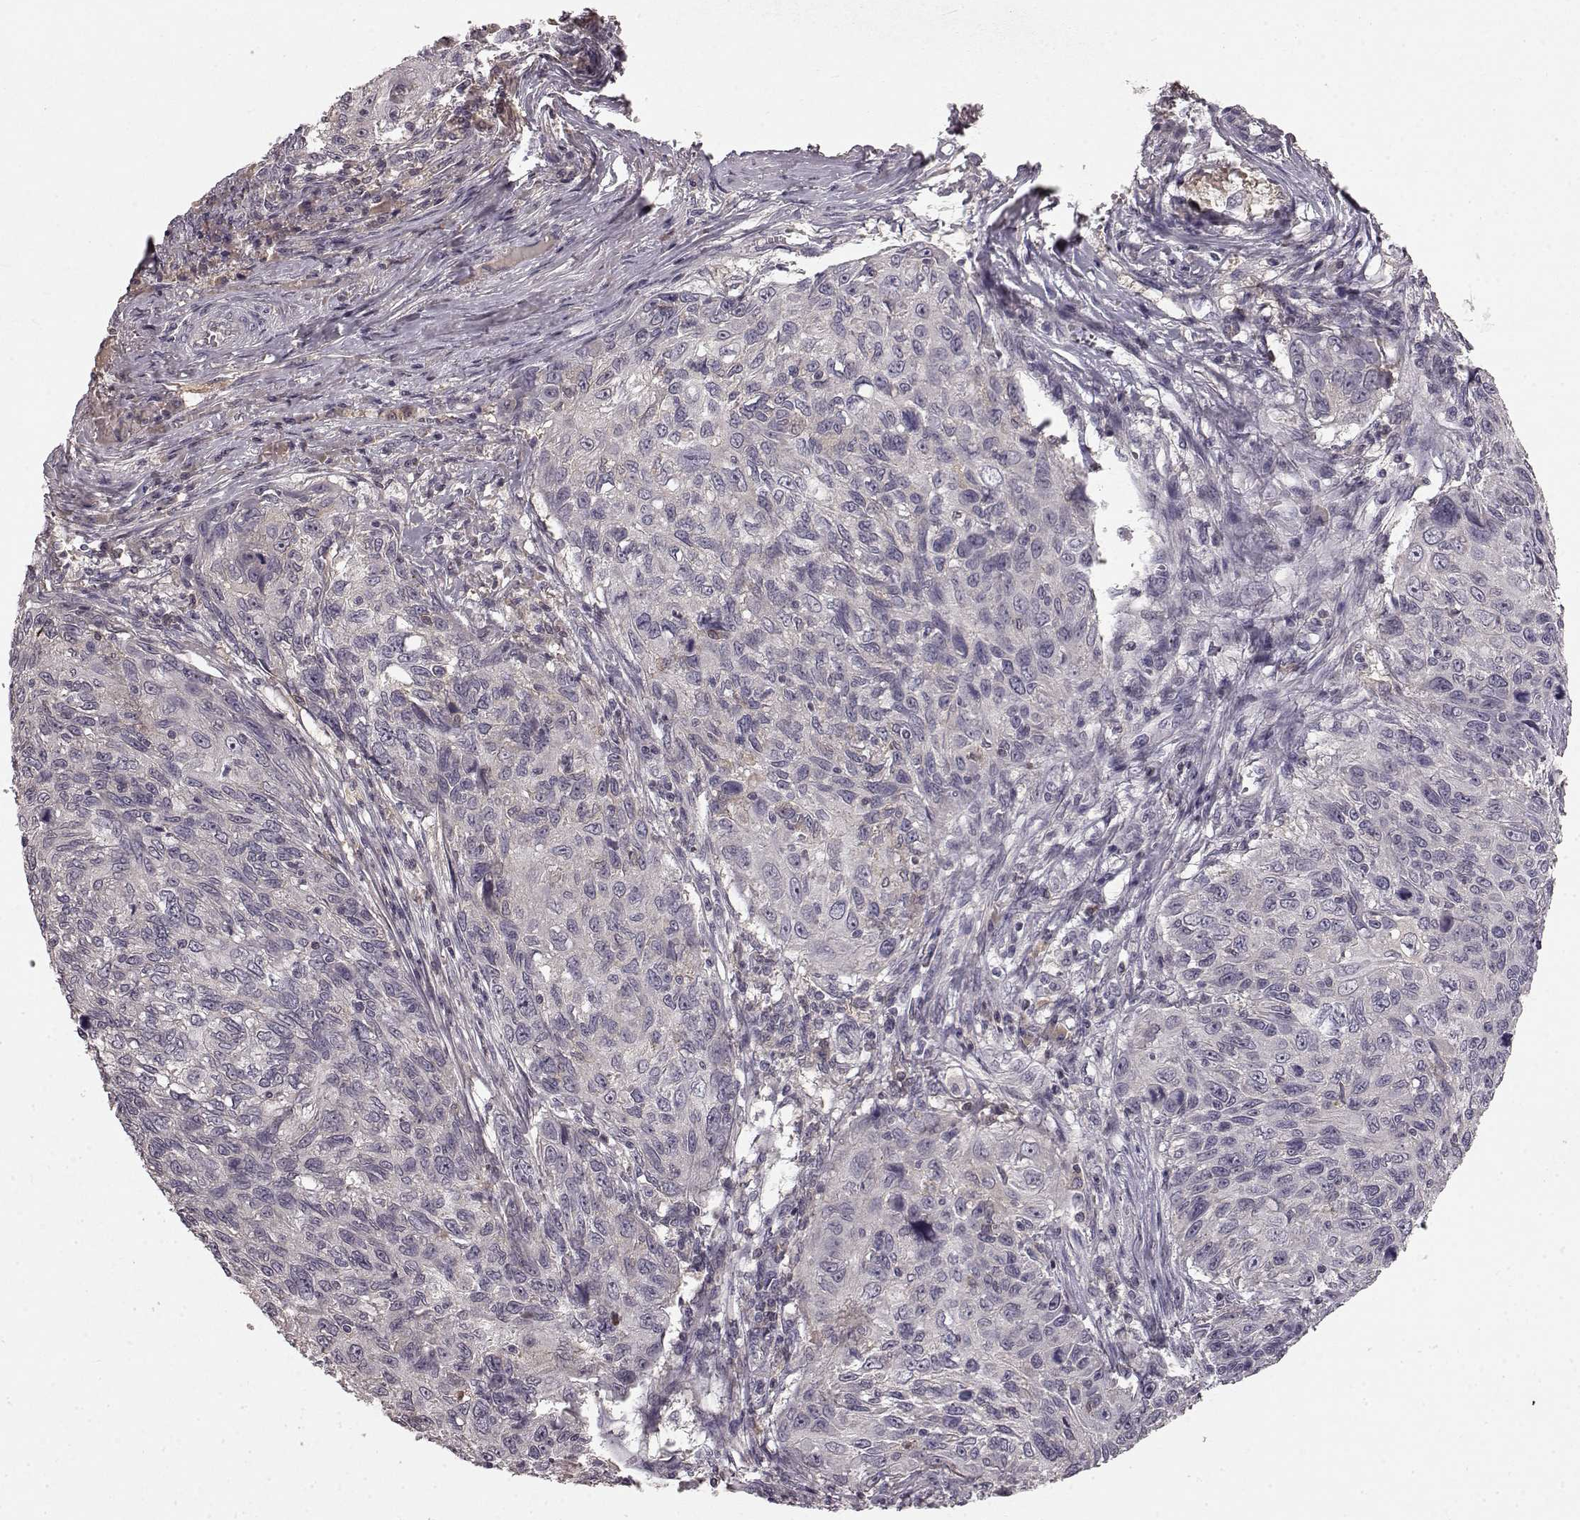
{"staining": {"intensity": "negative", "quantity": "none", "location": "none"}, "tissue": "skin cancer", "cell_type": "Tumor cells", "image_type": "cancer", "snomed": [{"axis": "morphology", "description": "Squamous cell carcinoma, NOS"}, {"axis": "topography", "description": "Skin"}], "caption": "This is an immunohistochemistry histopathology image of squamous cell carcinoma (skin). There is no staining in tumor cells.", "gene": "SLC22A18", "patient": {"sex": "male", "age": 92}}